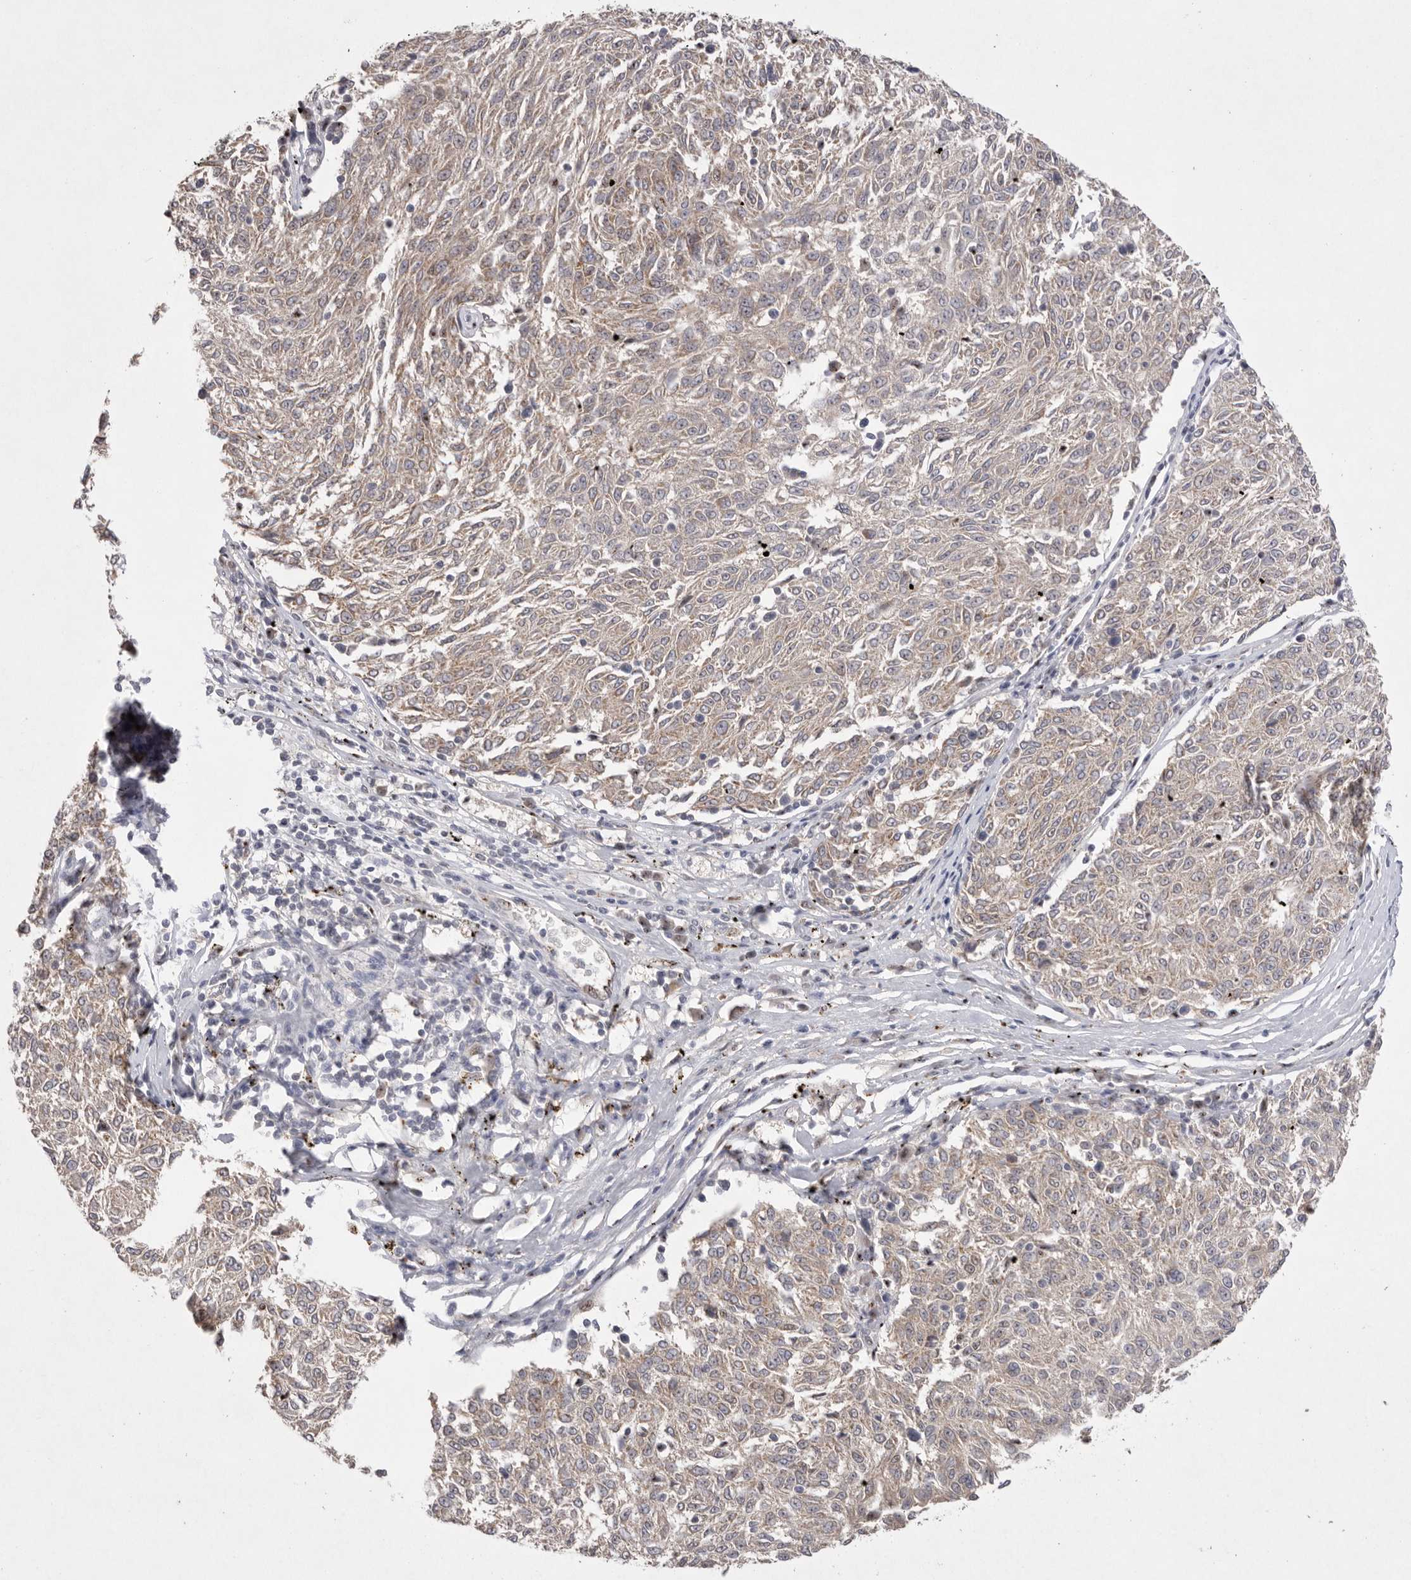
{"staining": {"intensity": "weak", "quantity": "25%-75%", "location": "cytoplasmic/membranous"}, "tissue": "melanoma", "cell_type": "Tumor cells", "image_type": "cancer", "snomed": [{"axis": "morphology", "description": "Malignant melanoma, NOS"}, {"axis": "topography", "description": "Skin"}], "caption": "Protein staining demonstrates weak cytoplasmic/membranous staining in approximately 25%-75% of tumor cells in melanoma.", "gene": "HUS1", "patient": {"sex": "female", "age": 72}}